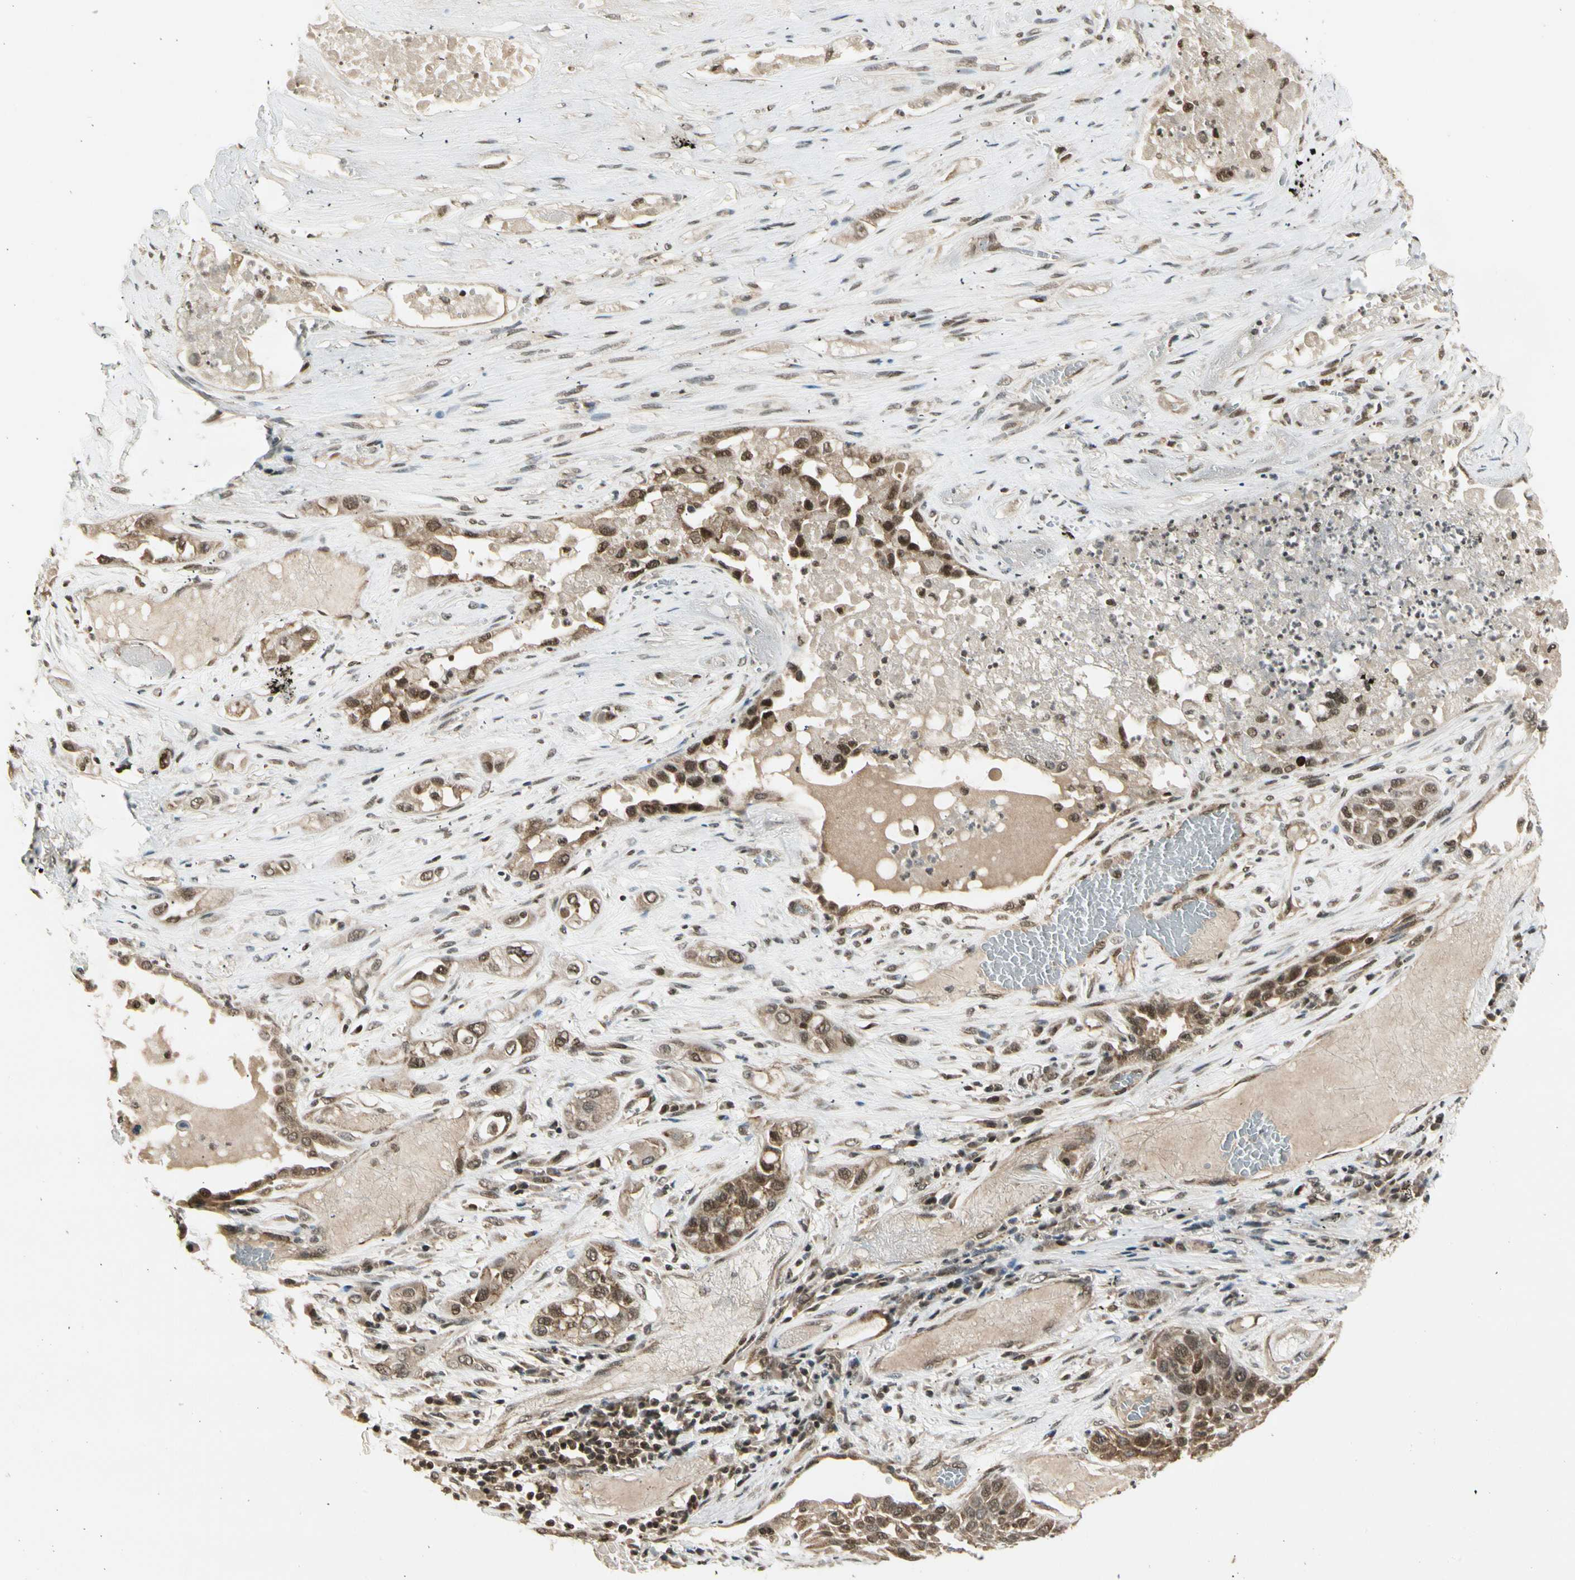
{"staining": {"intensity": "moderate", "quantity": "25%-75%", "location": "cytoplasmic/membranous,nuclear"}, "tissue": "lung cancer", "cell_type": "Tumor cells", "image_type": "cancer", "snomed": [{"axis": "morphology", "description": "Squamous cell carcinoma, NOS"}, {"axis": "topography", "description": "Lung"}], "caption": "Protein staining of lung squamous cell carcinoma tissue reveals moderate cytoplasmic/membranous and nuclear positivity in approximately 25%-75% of tumor cells. (Brightfield microscopy of DAB IHC at high magnification).", "gene": "SMN2", "patient": {"sex": "male", "age": 71}}